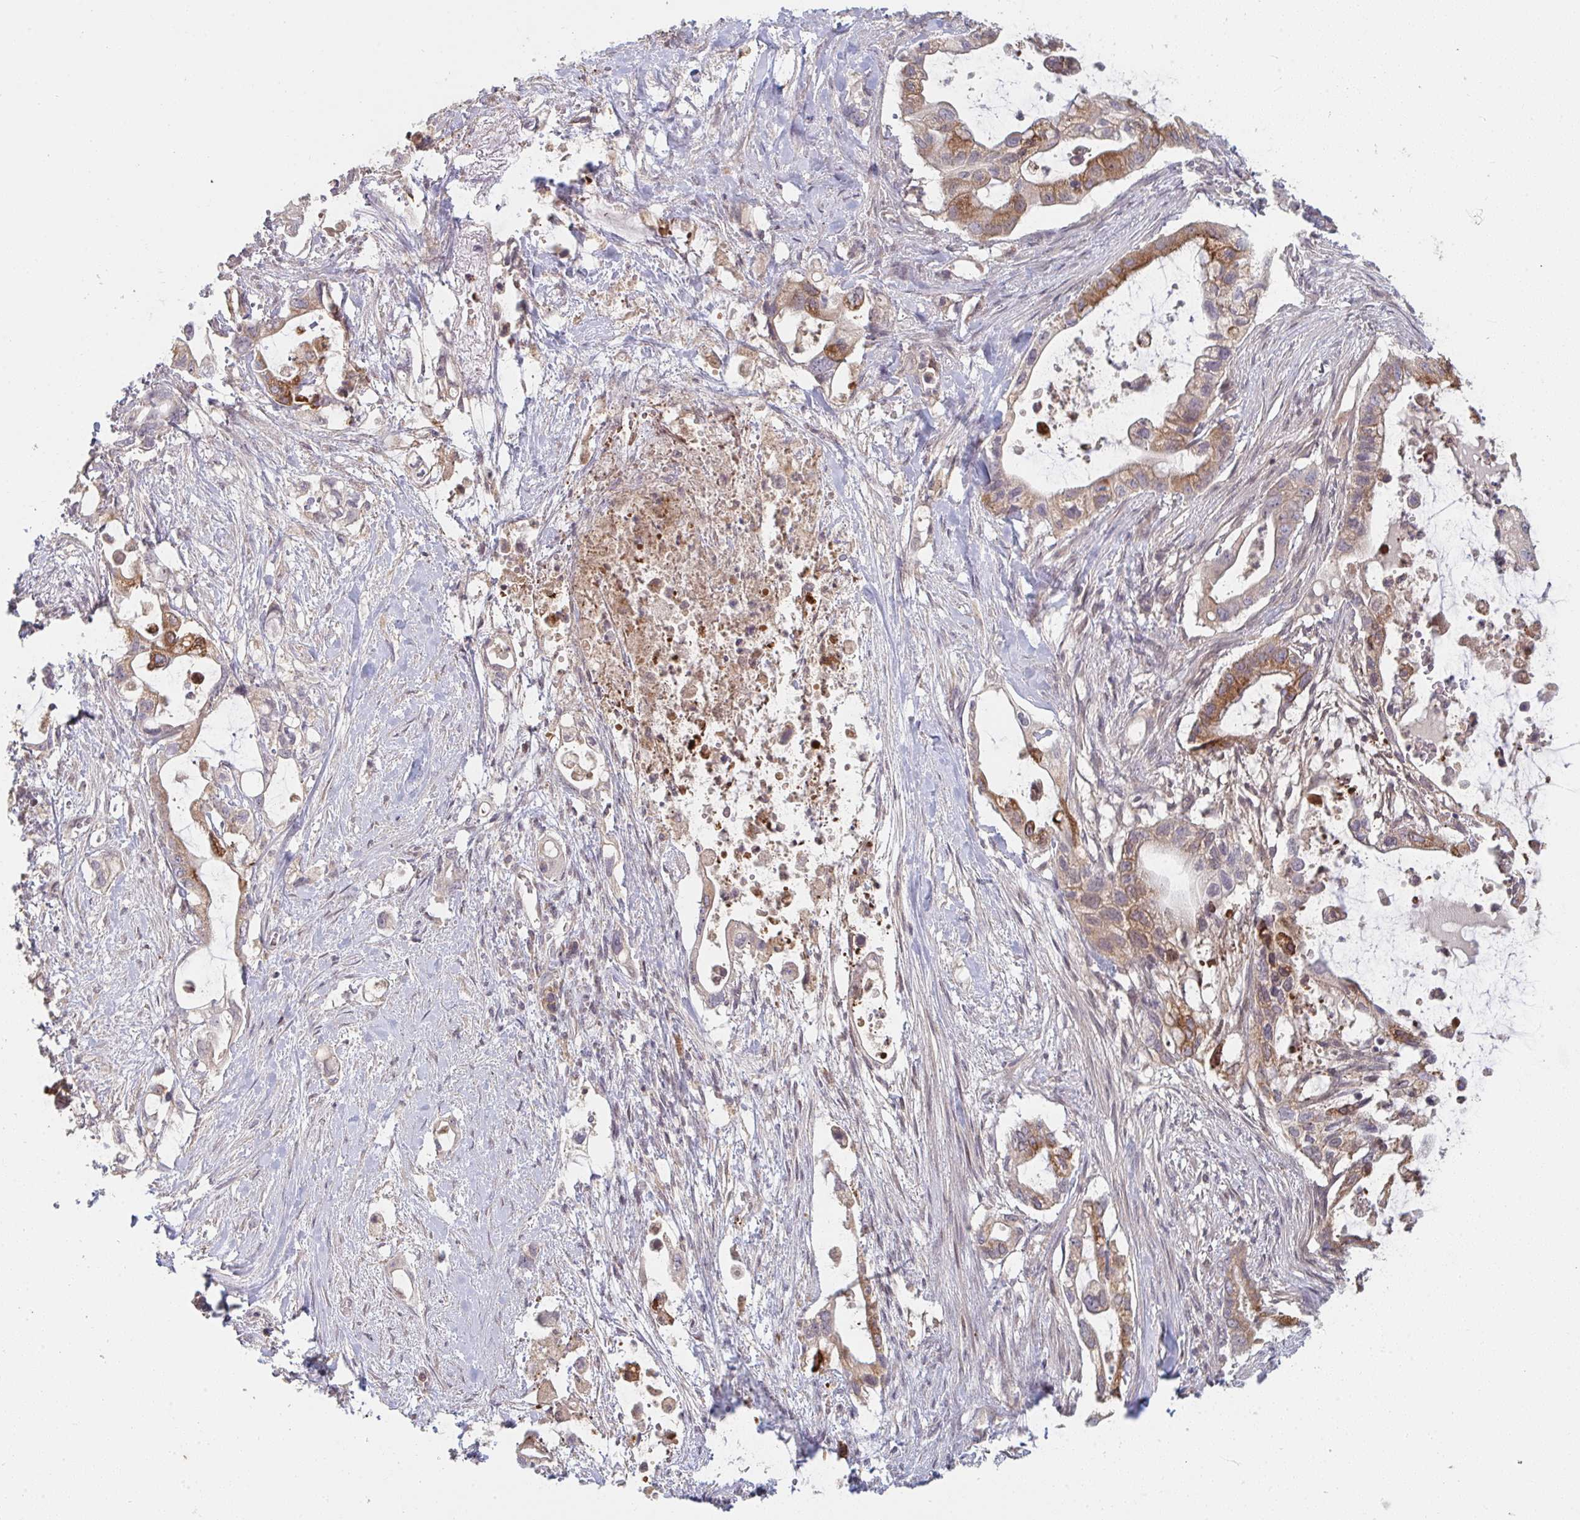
{"staining": {"intensity": "moderate", "quantity": "25%-75%", "location": "cytoplasmic/membranous"}, "tissue": "pancreatic cancer", "cell_type": "Tumor cells", "image_type": "cancer", "snomed": [{"axis": "morphology", "description": "Adenocarcinoma, NOS"}, {"axis": "topography", "description": "Pancreas"}], "caption": "Pancreatic cancer (adenocarcinoma) was stained to show a protein in brown. There is medium levels of moderate cytoplasmic/membranous positivity in about 25%-75% of tumor cells. (DAB (3,3'-diaminobenzidine) = brown stain, brightfield microscopy at high magnification).", "gene": "DCST1", "patient": {"sex": "female", "age": 72}}